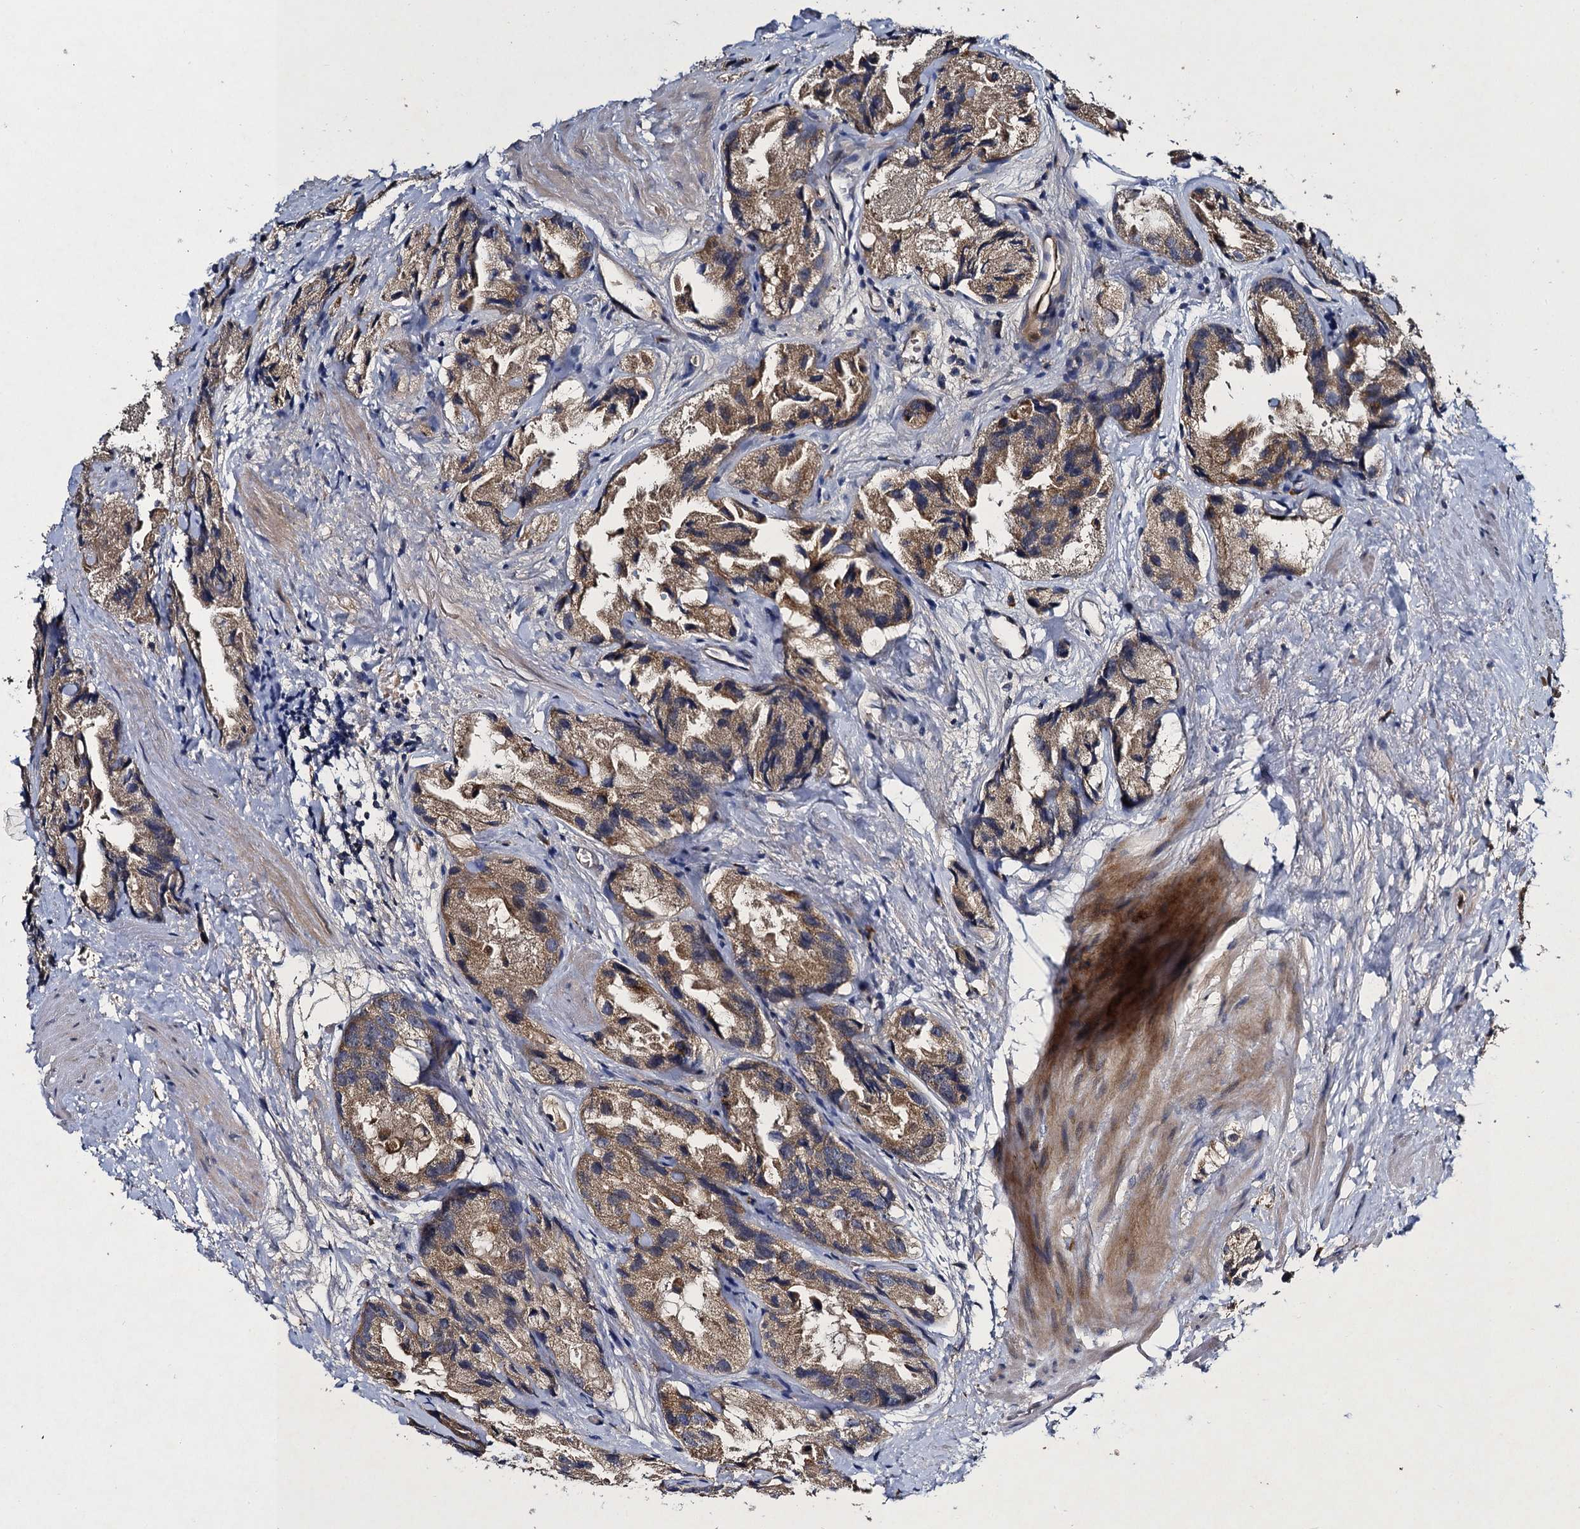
{"staining": {"intensity": "moderate", "quantity": ">75%", "location": "cytoplasmic/membranous"}, "tissue": "prostate cancer", "cell_type": "Tumor cells", "image_type": "cancer", "snomed": [{"axis": "morphology", "description": "Adenocarcinoma, High grade"}, {"axis": "topography", "description": "Prostate"}], "caption": "This is a micrograph of immunohistochemistry (IHC) staining of prostate cancer, which shows moderate expression in the cytoplasmic/membranous of tumor cells.", "gene": "SLC11A2", "patient": {"sex": "male", "age": 66}}